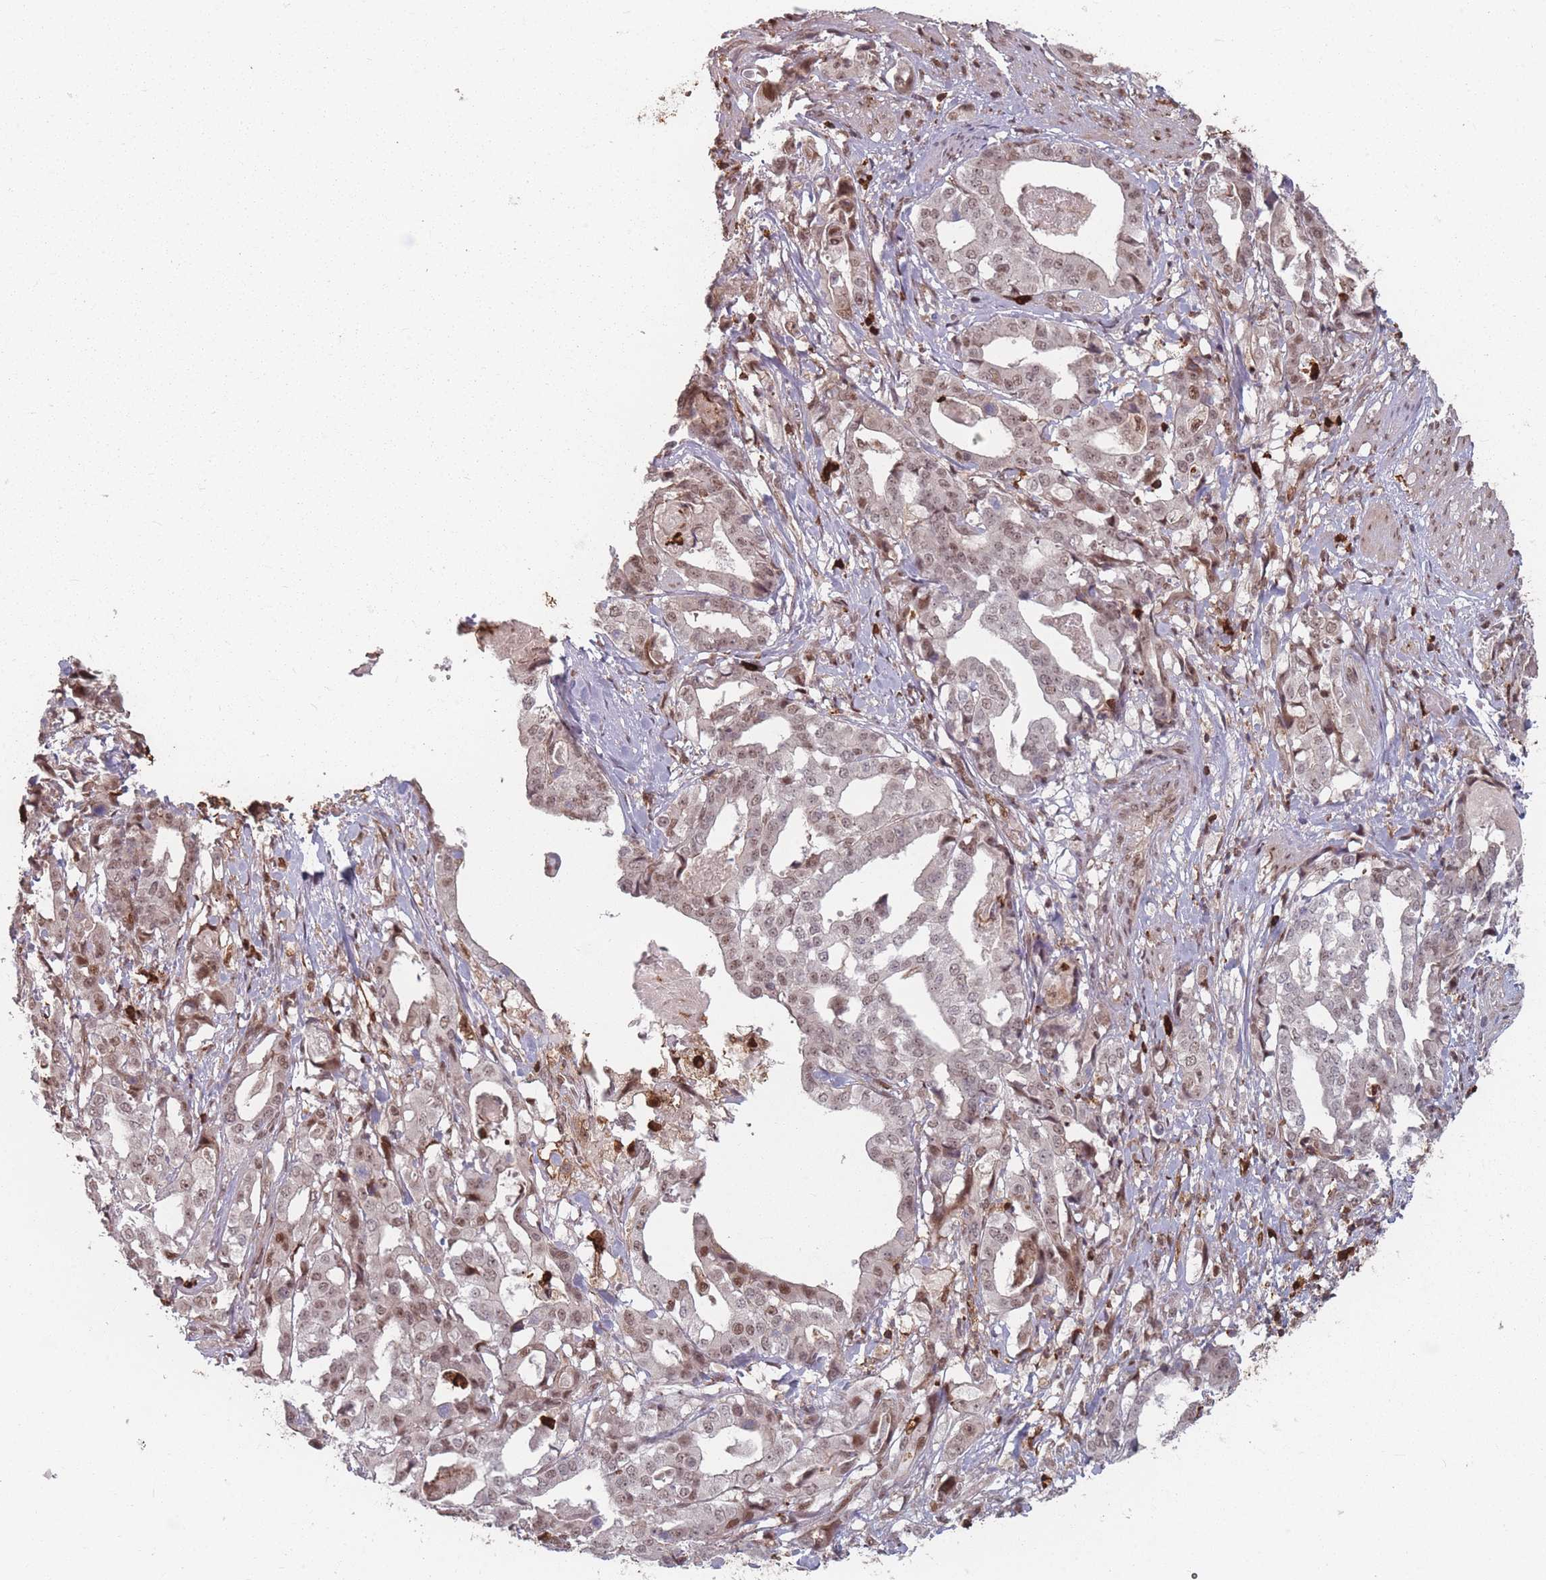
{"staining": {"intensity": "weak", "quantity": ">75%", "location": "nuclear"}, "tissue": "stomach cancer", "cell_type": "Tumor cells", "image_type": "cancer", "snomed": [{"axis": "morphology", "description": "Adenocarcinoma, NOS"}, {"axis": "topography", "description": "Stomach"}], "caption": "Brown immunohistochemical staining in stomach cancer (adenocarcinoma) displays weak nuclear positivity in approximately >75% of tumor cells. The staining was performed using DAB (3,3'-diaminobenzidine) to visualize the protein expression in brown, while the nuclei were stained in blue with hematoxylin (Magnification: 20x).", "gene": "WDR55", "patient": {"sex": "male", "age": 48}}